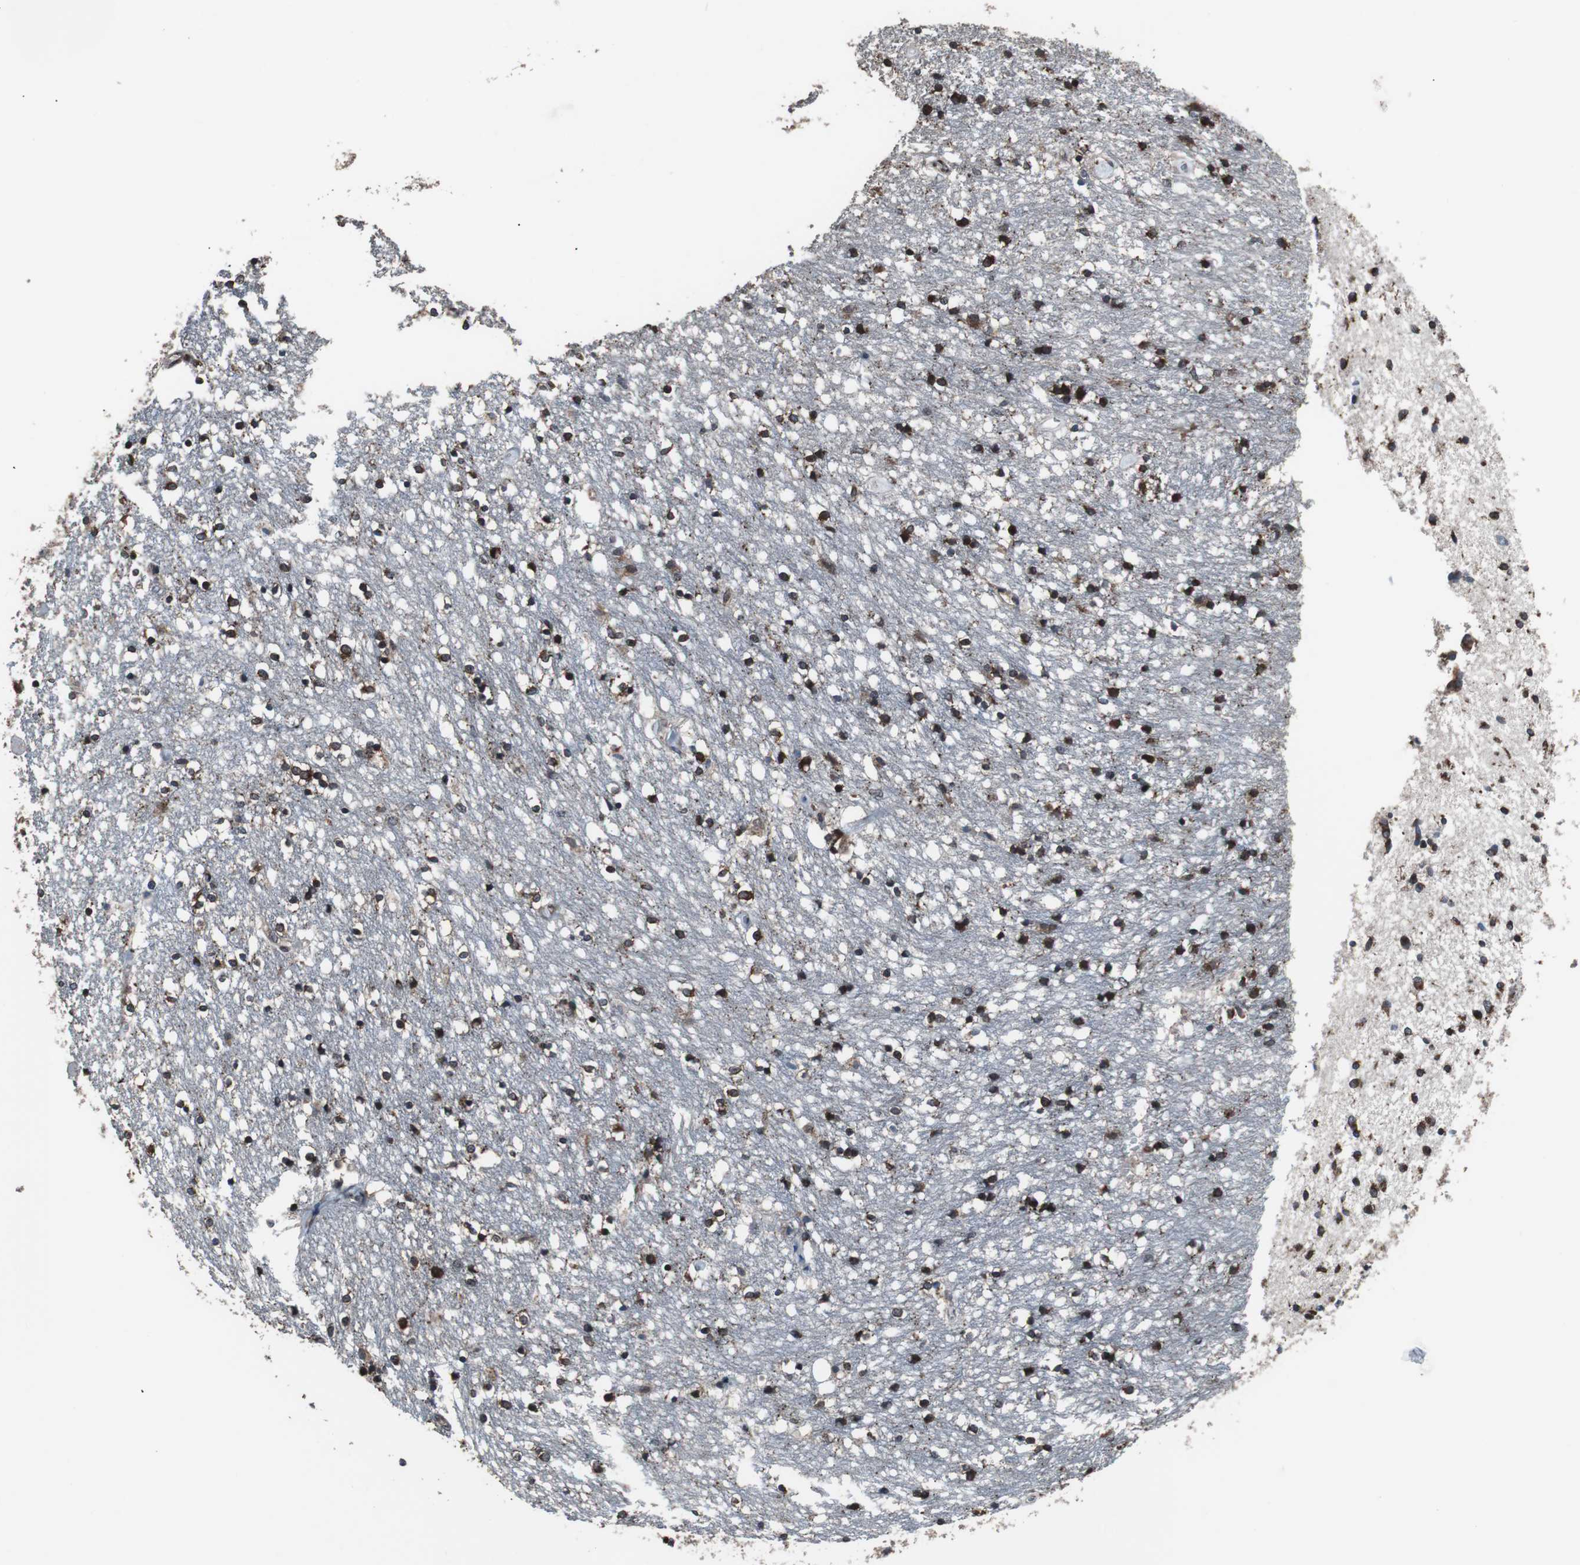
{"staining": {"intensity": "strong", "quantity": ">75%", "location": "cytoplasmic/membranous,nuclear"}, "tissue": "caudate", "cell_type": "Glial cells", "image_type": "normal", "snomed": [{"axis": "morphology", "description": "Normal tissue, NOS"}, {"axis": "topography", "description": "Lateral ventricle wall"}], "caption": "Immunohistochemistry of normal human caudate exhibits high levels of strong cytoplasmic/membranous,nuclear staining in about >75% of glial cells. (brown staining indicates protein expression, while blue staining denotes nuclei).", "gene": "USP10", "patient": {"sex": "female", "age": 54}}